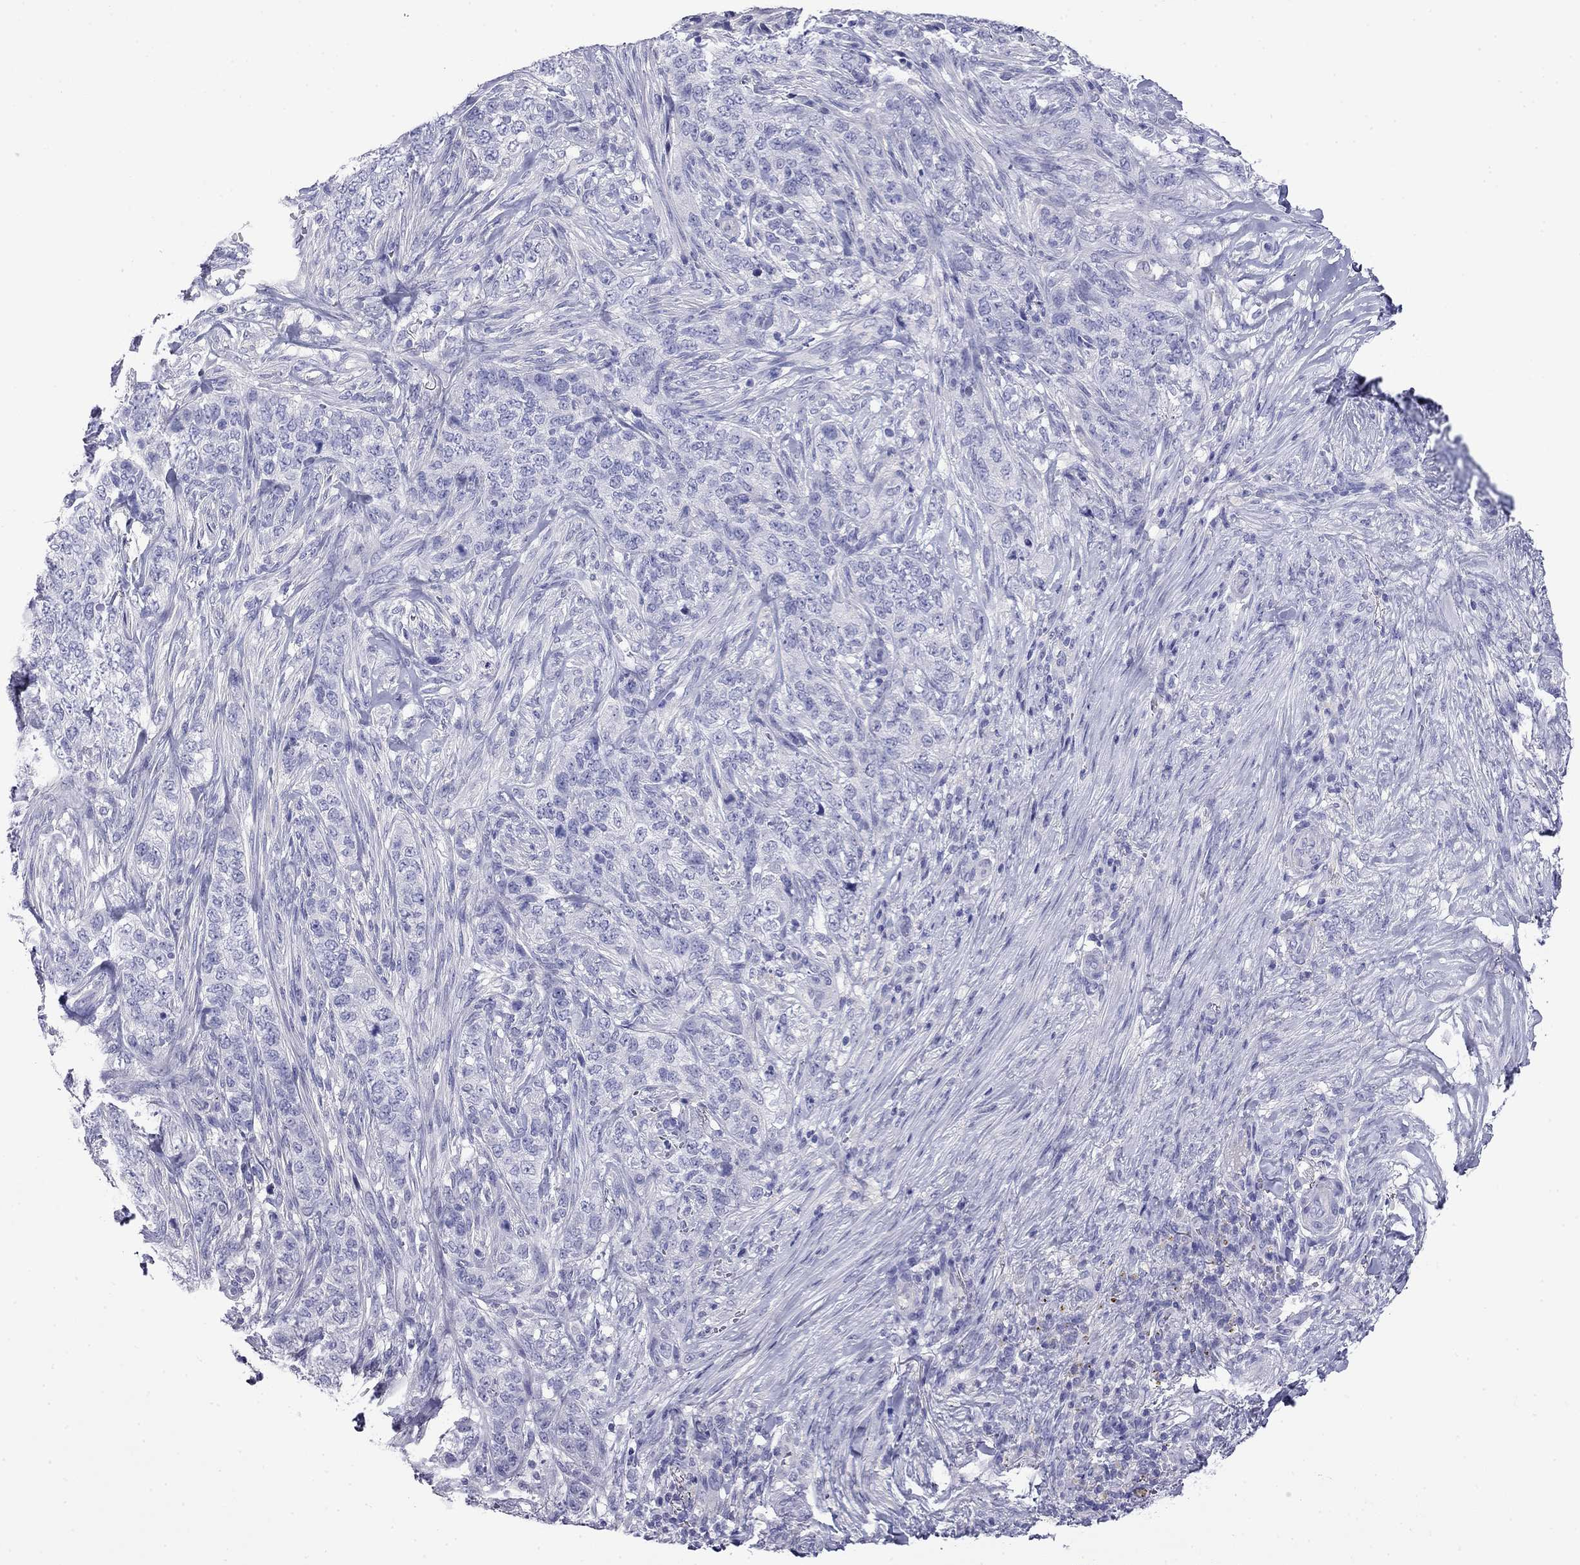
{"staining": {"intensity": "negative", "quantity": "none", "location": "none"}, "tissue": "skin cancer", "cell_type": "Tumor cells", "image_type": "cancer", "snomed": [{"axis": "morphology", "description": "Basal cell carcinoma"}, {"axis": "topography", "description": "Skin"}], "caption": "There is no significant staining in tumor cells of skin basal cell carcinoma. The staining is performed using DAB (3,3'-diaminobenzidine) brown chromogen with nuclei counter-stained in using hematoxylin.", "gene": "MYO15A", "patient": {"sex": "female", "age": 69}}